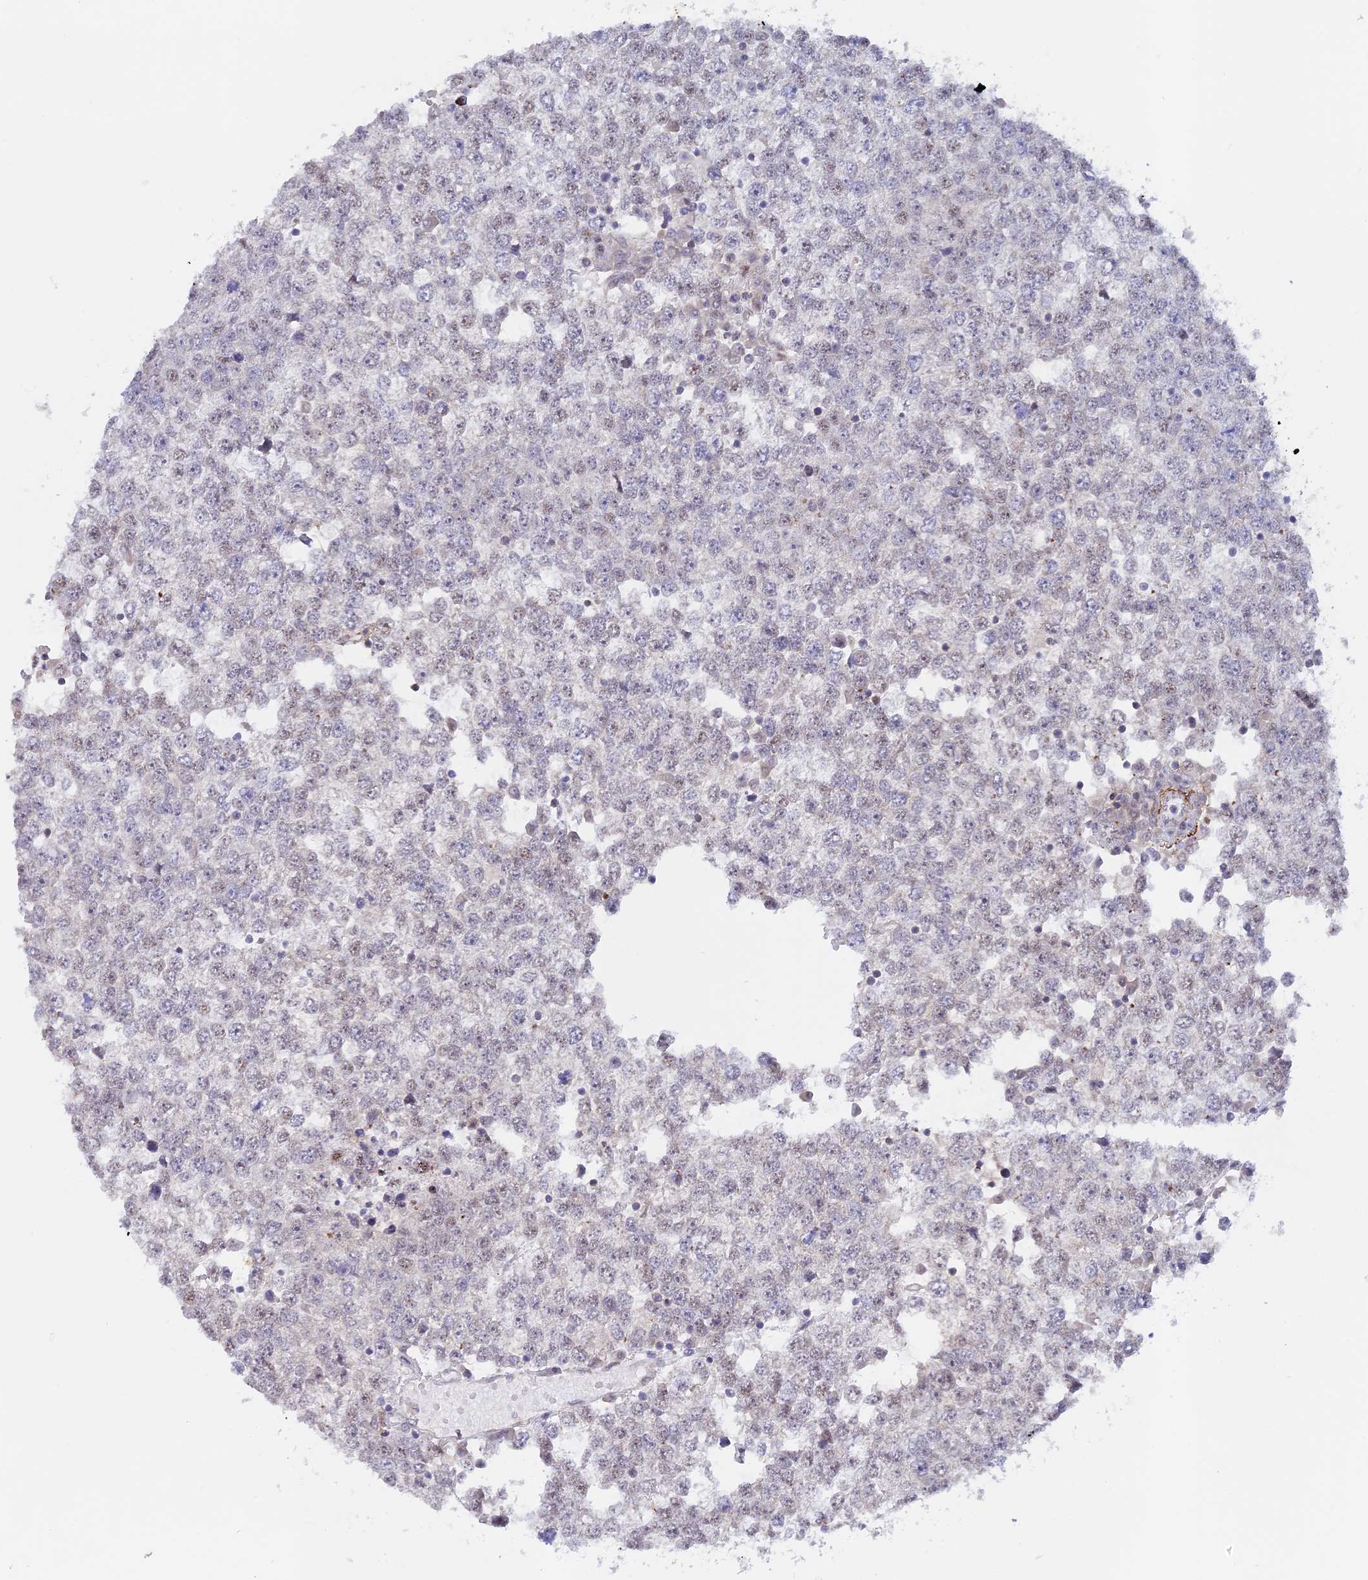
{"staining": {"intensity": "negative", "quantity": "none", "location": "none"}, "tissue": "testis cancer", "cell_type": "Tumor cells", "image_type": "cancer", "snomed": [{"axis": "morphology", "description": "Seminoma, NOS"}, {"axis": "topography", "description": "Testis"}], "caption": "The IHC photomicrograph has no significant expression in tumor cells of testis cancer tissue.", "gene": "CCDC154", "patient": {"sex": "male", "age": 65}}